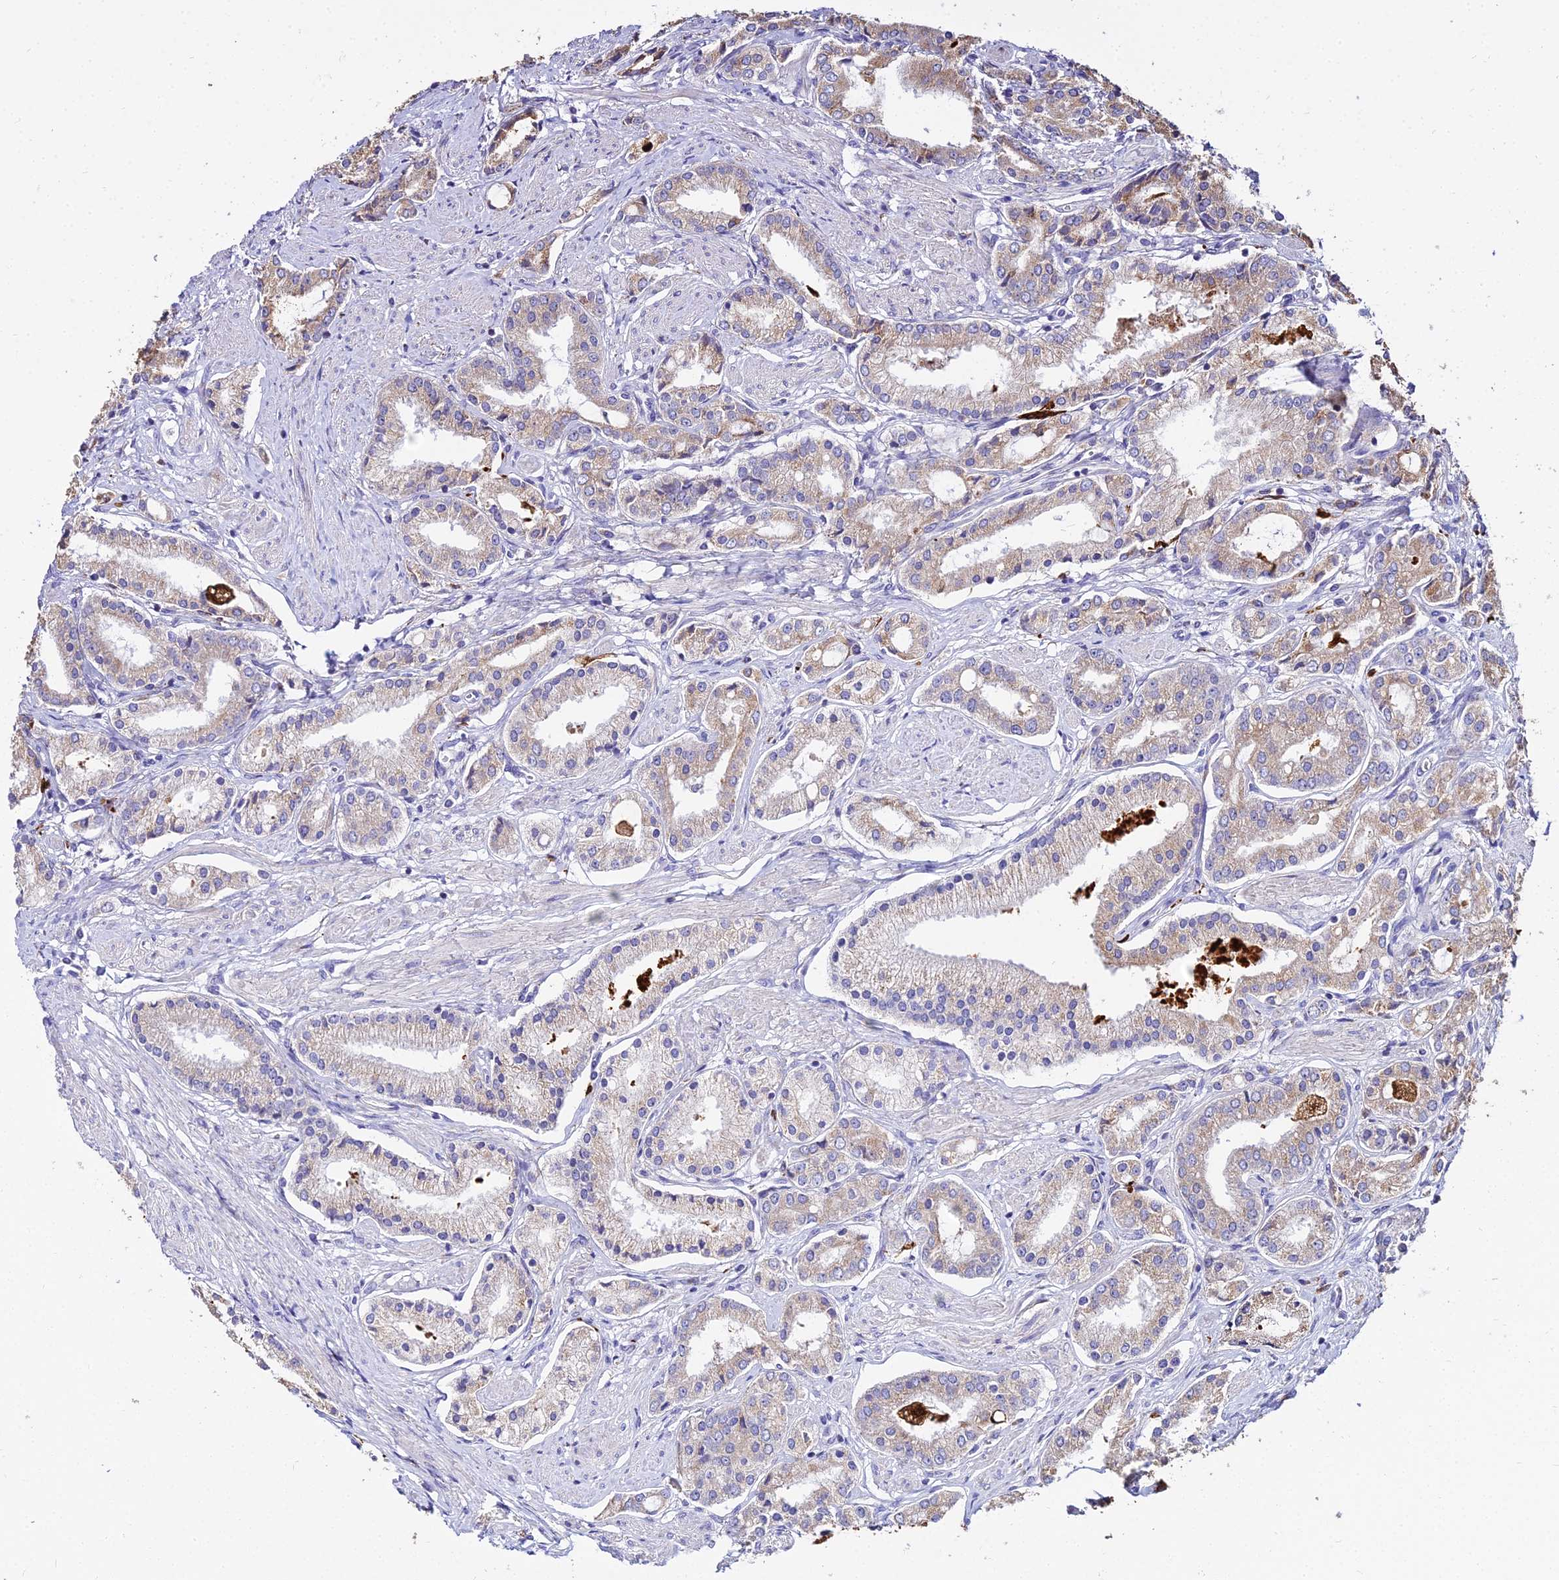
{"staining": {"intensity": "moderate", "quantity": "25%-75%", "location": "cytoplasmic/membranous"}, "tissue": "prostate cancer", "cell_type": "Tumor cells", "image_type": "cancer", "snomed": [{"axis": "morphology", "description": "Adenocarcinoma, High grade"}, {"axis": "topography", "description": "Prostate and seminal vesicle, NOS"}], "caption": "A high-resolution histopathology image shows immunohistochemistry (IHC) staining of prostate cancer (high-grade adenocarcinoma), which demonstrates moderate cytoplasmic/membranous staining in approximately 25%-75% of tumor cells.", "gene": "PEX19", "patient": {"sex": "male", "age": 64}}